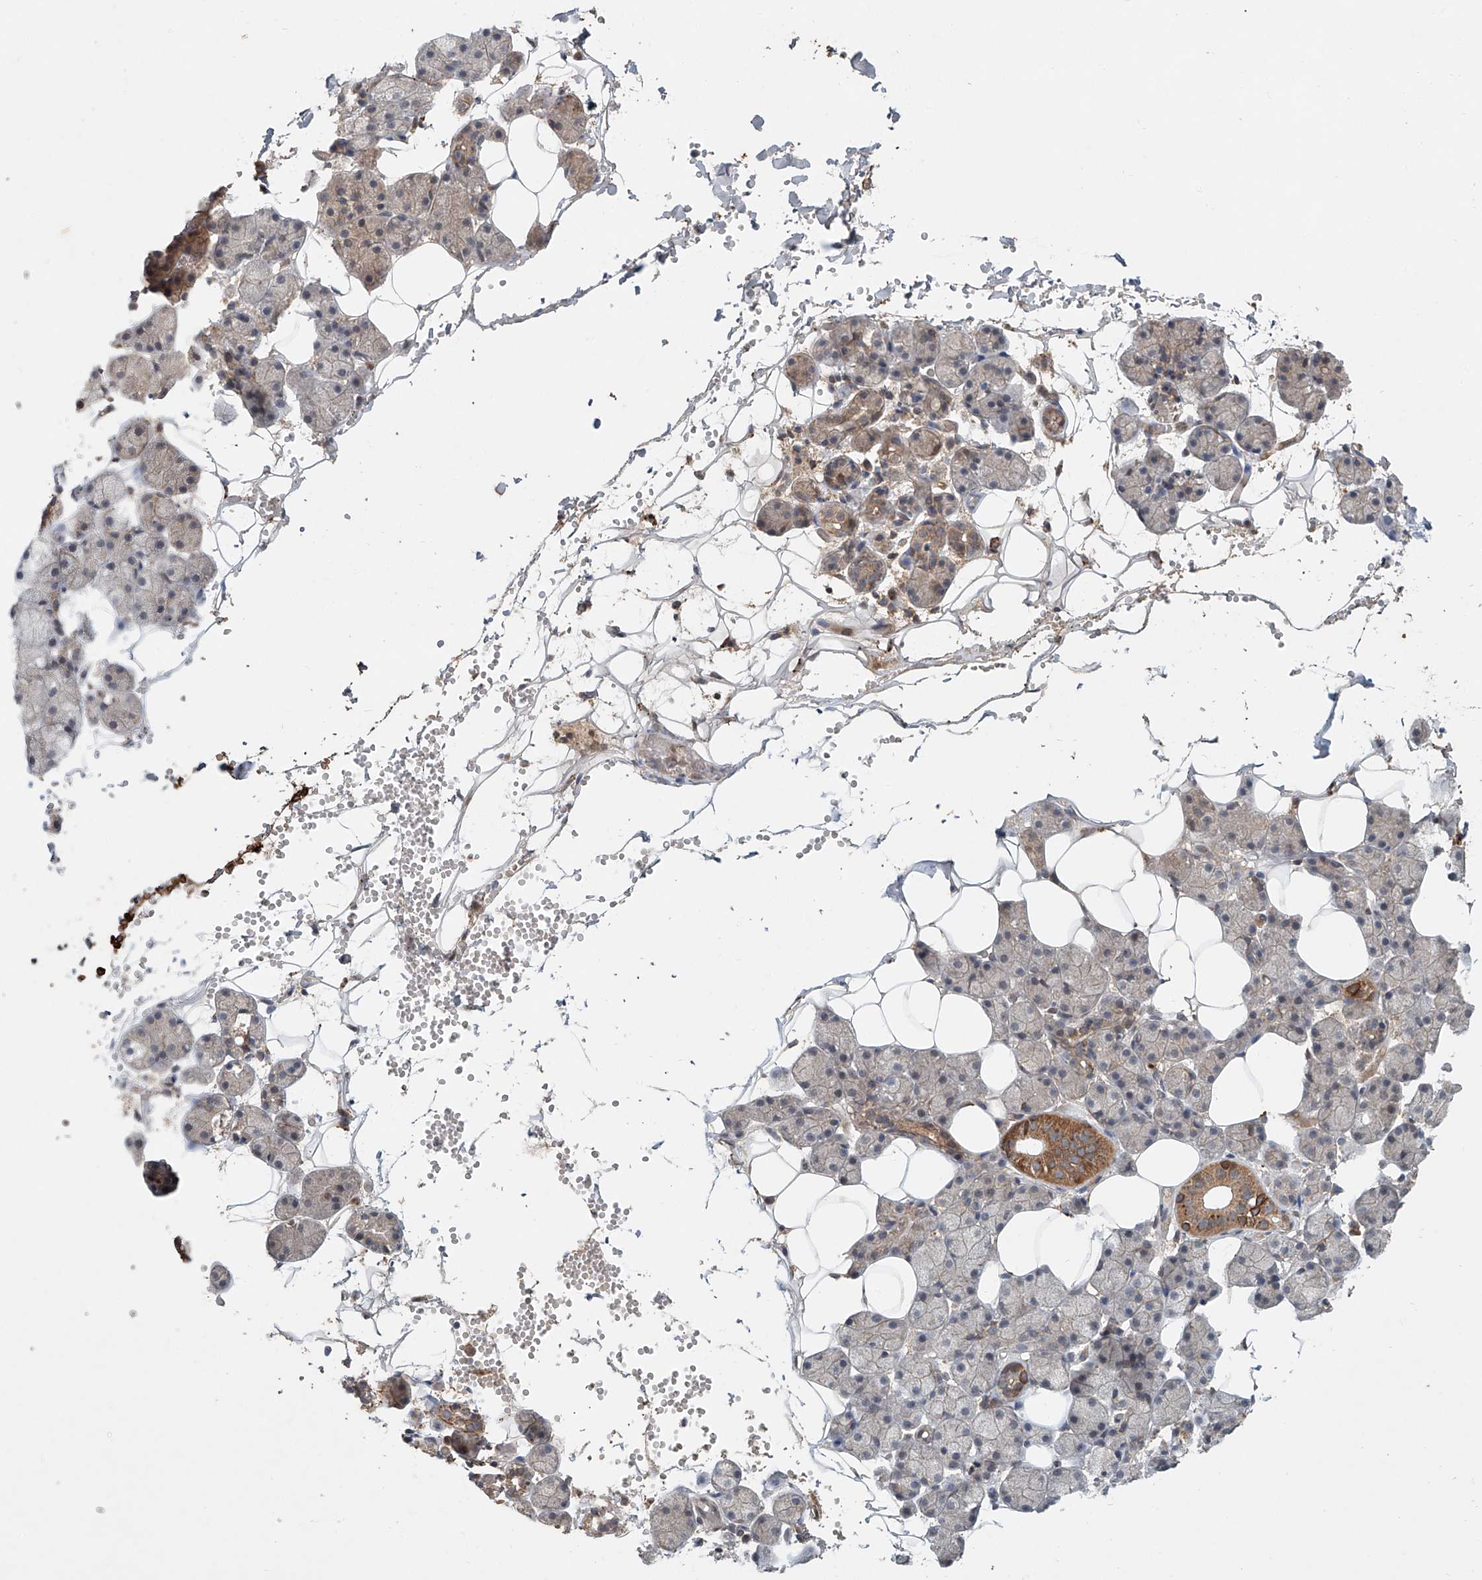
{"staining": {"intensity": "moderate", "quantity": "25%-75%", "location": "cytoplasmic/membranous"}, "tissue": "salivary gland", "cell_type": "Glandular cells", "image_type": "normal", "snomed": [{"axis": "morphology", "description": "Normal tissue, NOS"}, {"axis": "topography", "description": "Salivary gland"}], "caption": "Immunohistochemistry micrograph of benign salivary gland: salivary gland stained using immunohistochemistry demonstrates medium levels of moderate protein expression localized specifically in the cytoplasmic/membranous of glandular cells, appearing as a cytoplasmic/membranous brown color.", "gene": "IER5", "patient": {"sex": "female", "age": 33}}